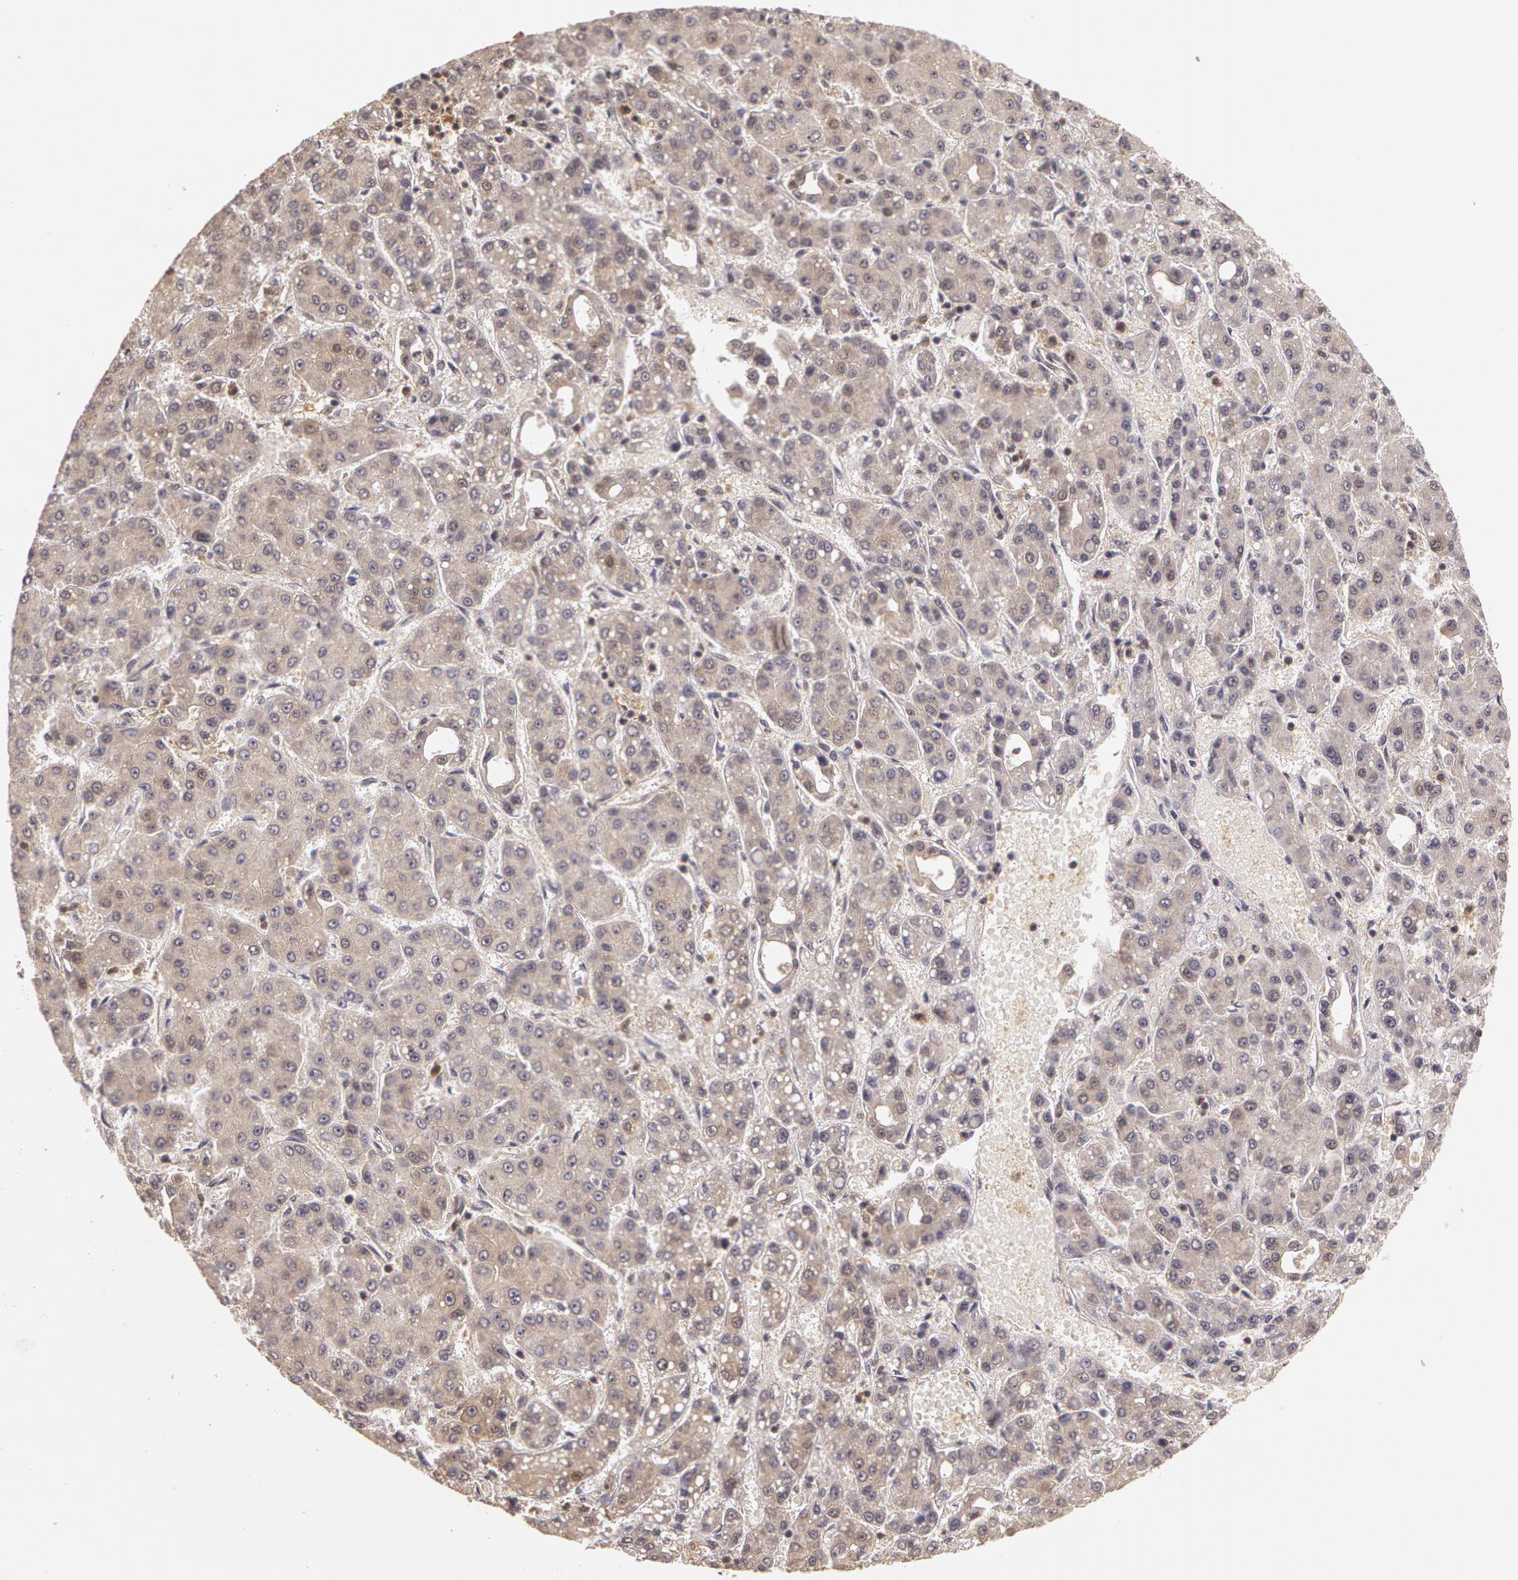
{"staining": {"intensity": "negative", "quantity": "none", "location": "none"}, "tissue": "liver cancer", "cell_type": "Tumor cells", "image_type": "cancer", "snomed": [{"axis": "morphology", "description": "Carcinoma, Hepatocellular, NOS"}, {"axis": "topography", "description": "Liver"}], "caption": "The histopathology image demonstrates no significant staining in tumor cells of liver hepatocellular carcinoma.", "gene": "AHSA1", "patient": {"sex": "male", "age": 69}}